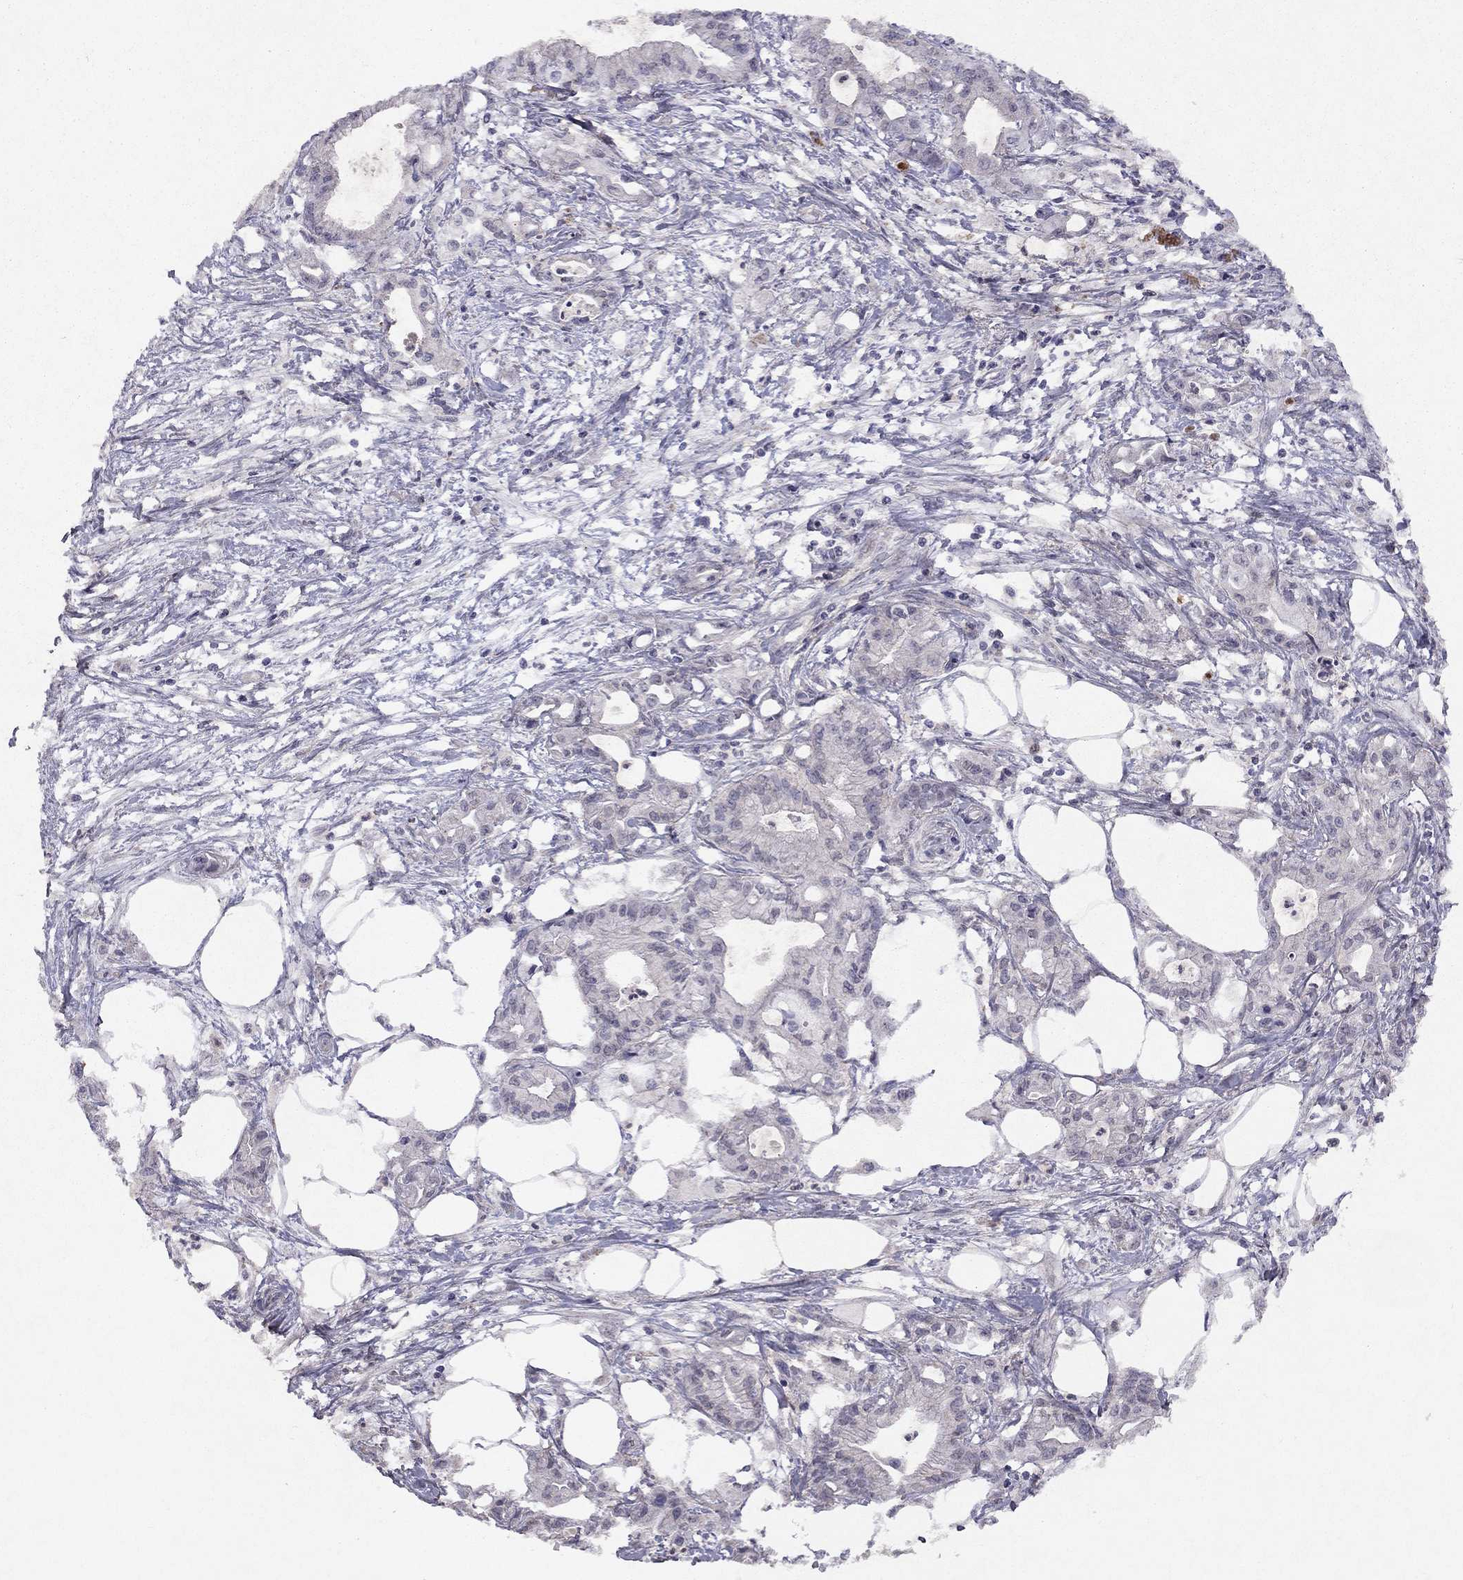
{"staining": {"intensity": "negative", "quantity": "none", "location": "none"}, "tissue": "pancreatic cancer", "cell_type": "Tumor cells", "image_type": "cancer", "snomed": [{"axis": "morphology", "description": "Adenocarcinoma, NOS"}, {"axis": "topography", "description": "Pancreas"}], "caption": "Protein analysis of pancreatic cancer demonstrates no significant expression in tumor cells.", "gene": "ESR2", "patient": {"sex": "male", "age": 71}}